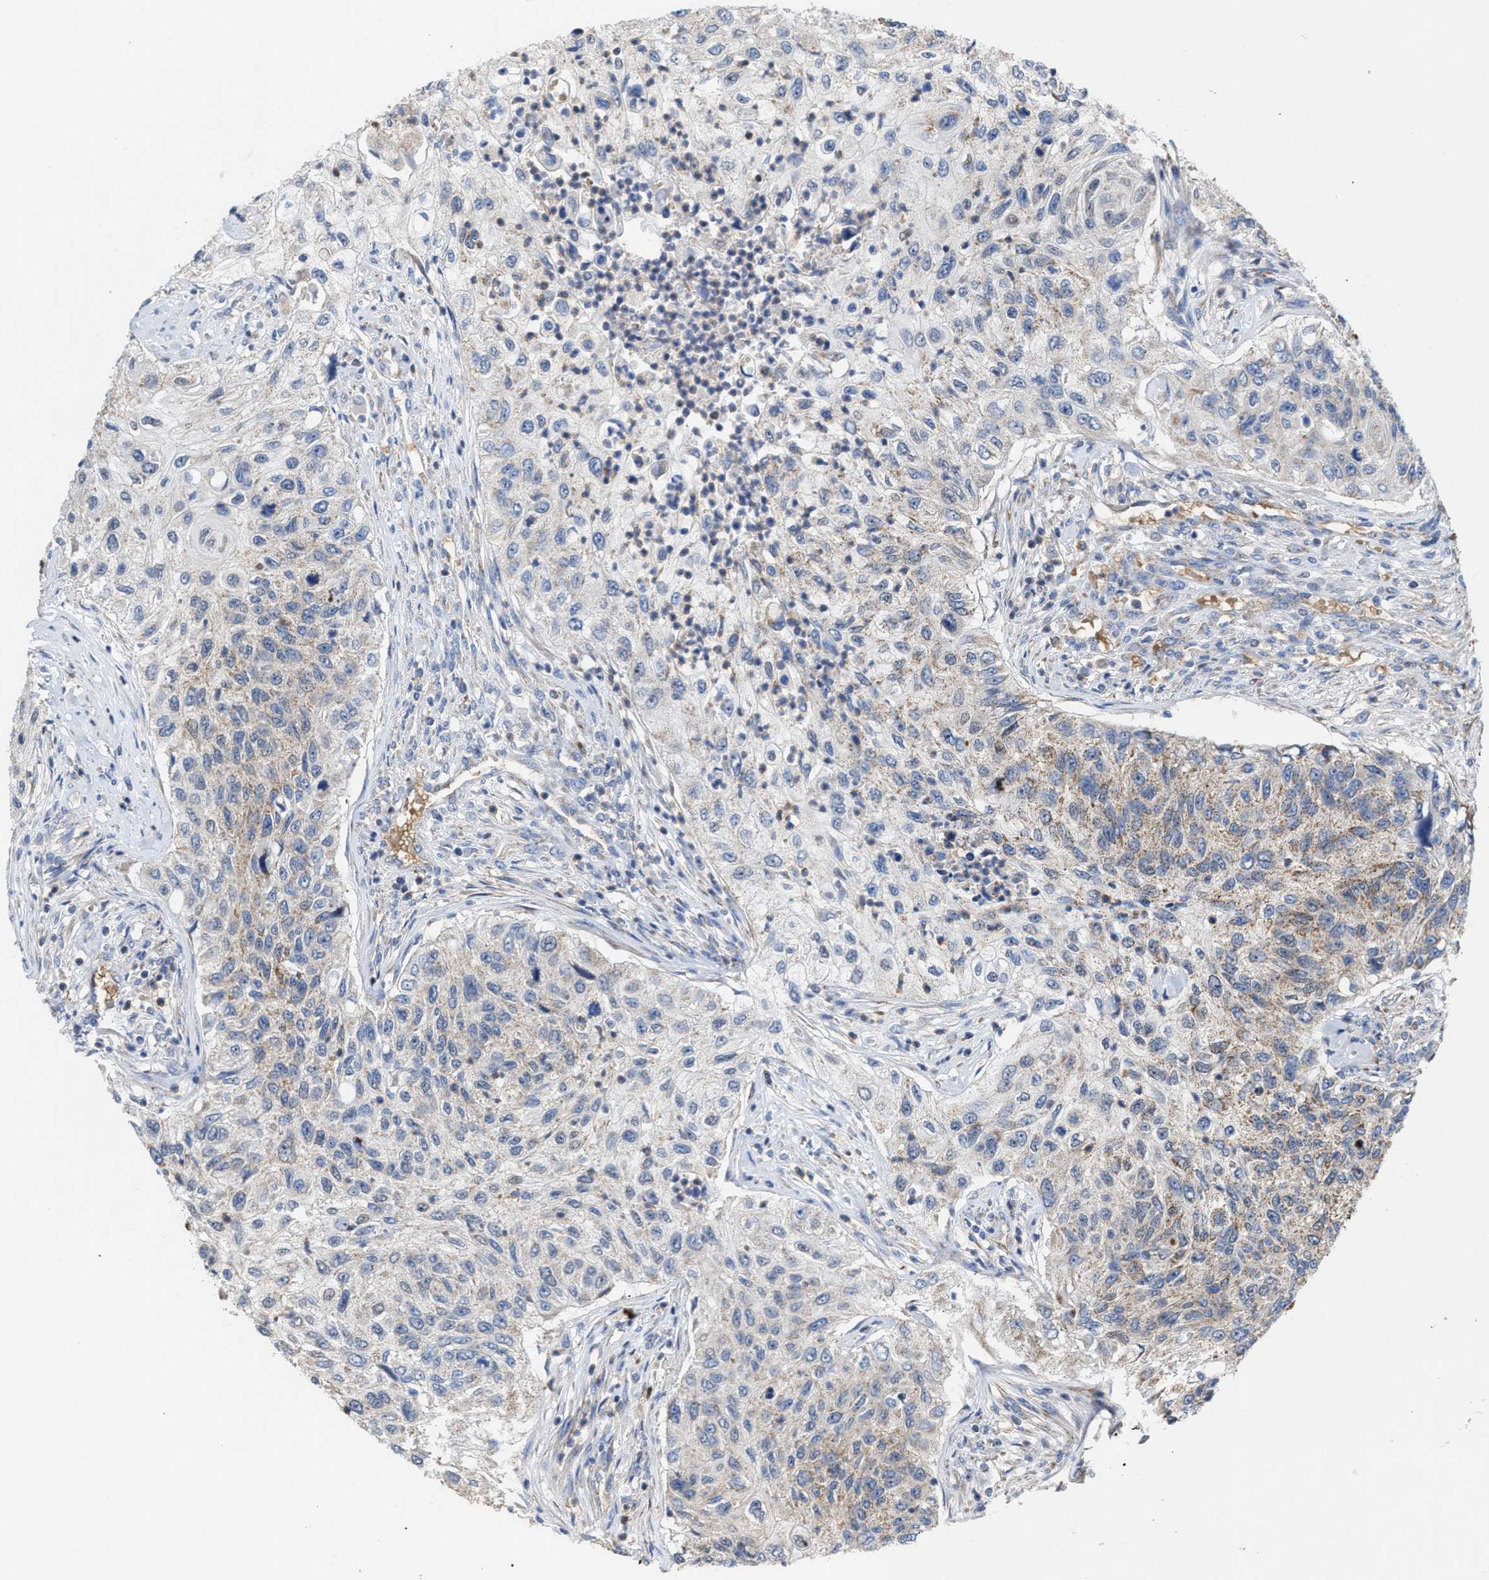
{"staining": {"intensity": "weak", "quantity": "25%-75%", "location": "cytoplasmic/membranous"}, "tissue": "urothelial cancer", "cell_type": "Tumor cells", "image_type": "cancer", "snomed": [{"axis": "morphology", "description": "Urothelial carcinoma, High grade"}, {"axis": "topography", "description": "Urinary bladder"}], "caption": "There is low levels of weak cytoplasmic/membranous expression in tumor cells of urothelial cancer, as demonstrated by immunohistochemical staining (brown color).", "gene": "MECR", "patient": {"sex": "female", "age": 60}}